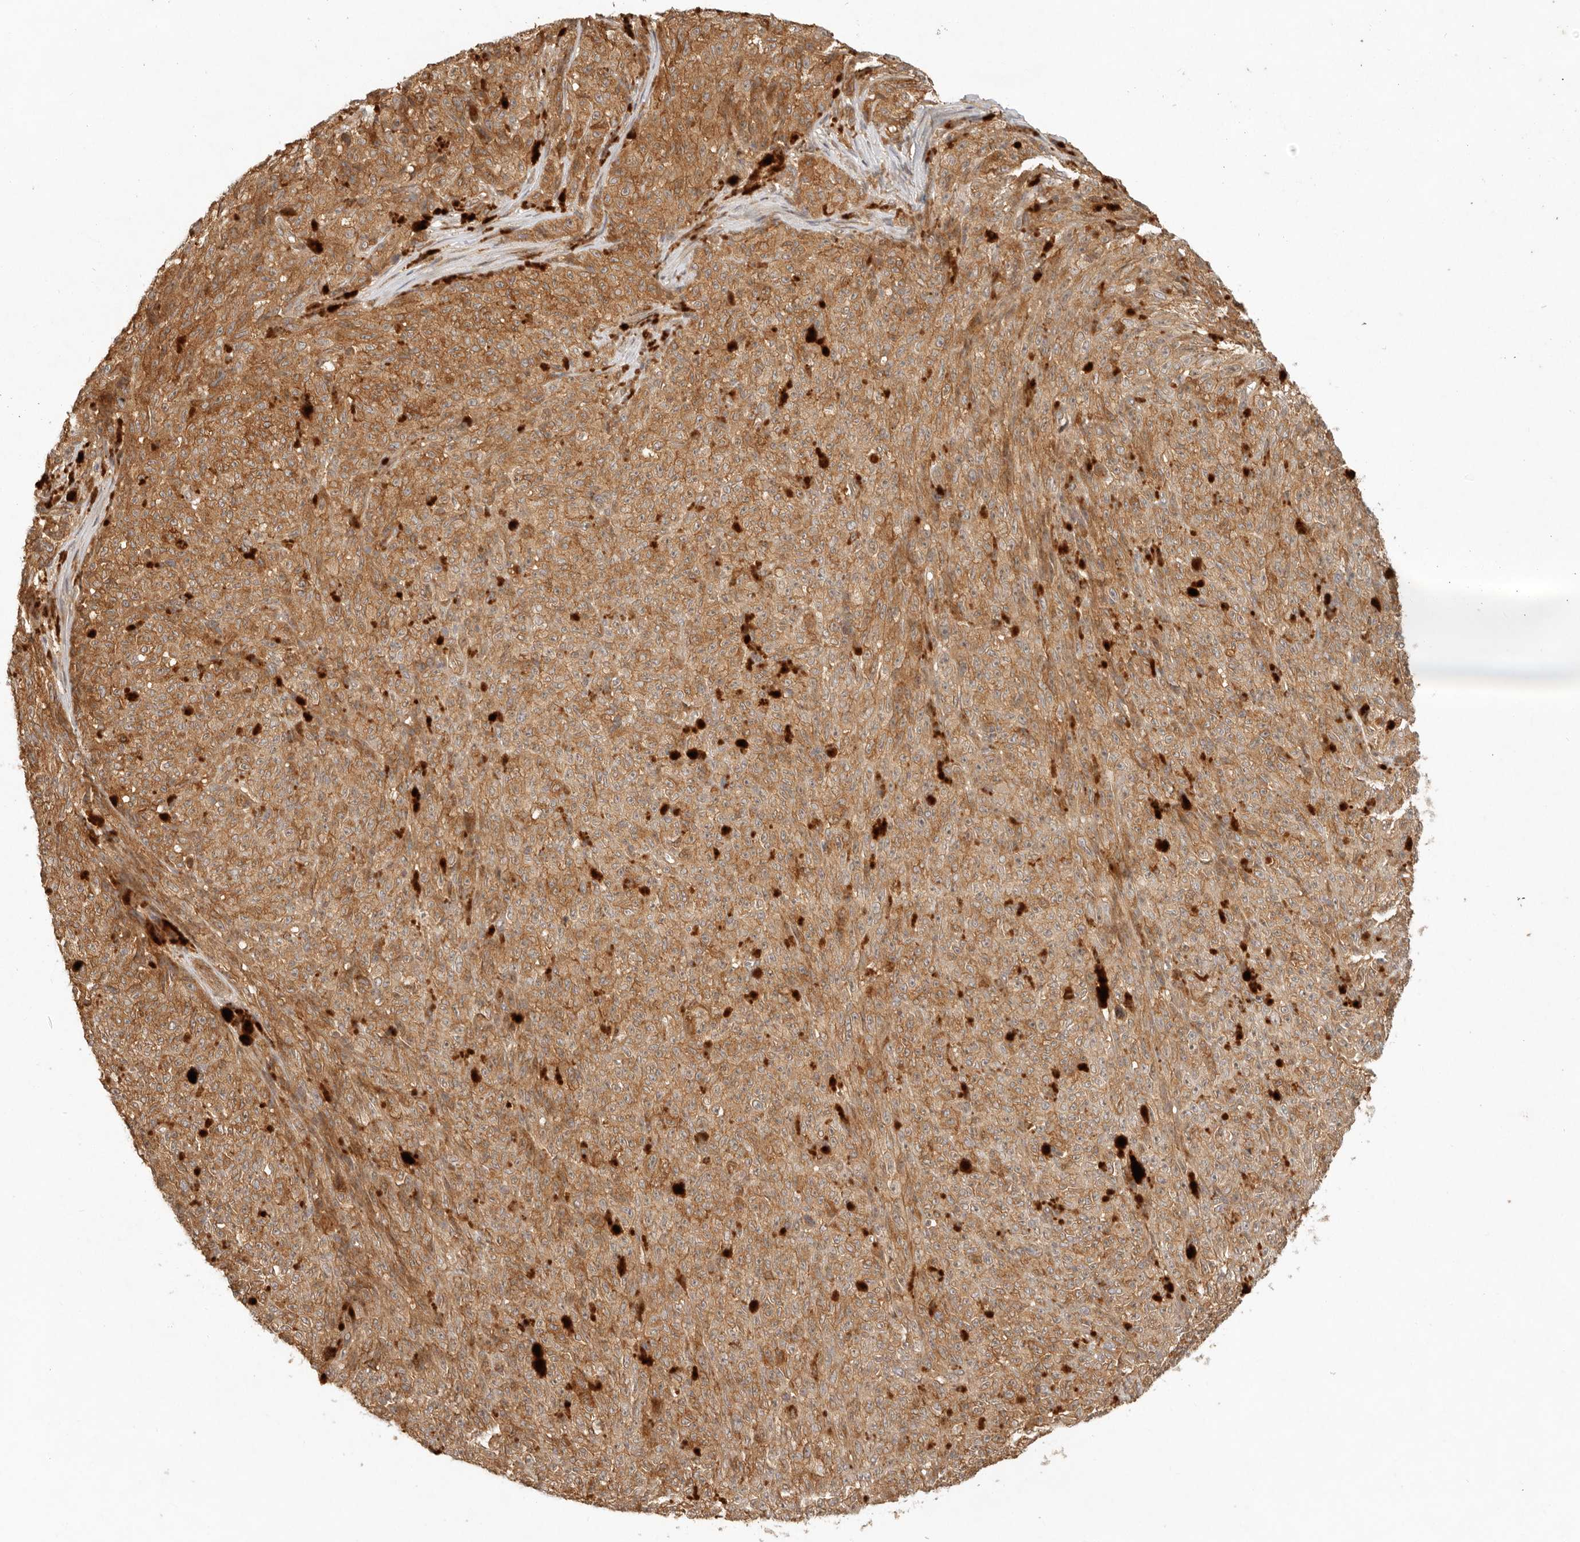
{"staining": {"intensity": "moderate", "quantity": ">75%", "location": "cytoplasmic/membranous"}, "tissue": "melanoma", "cell_type": "Tumor cells", "image_type": "cancer", "snomed": [{"axis": "morphology", "description": "Malignant melanoma, NOS"}, {"axis": "topography", "description": "Skin"}], "caption": "Human melanoma stained with a brown dye reveals moderate cytoplasmic/membranous positive expression in approximately >75% of tumor cells.", "gene": "ANKRD61", "patient": {"sex": "female", "age": 82}}